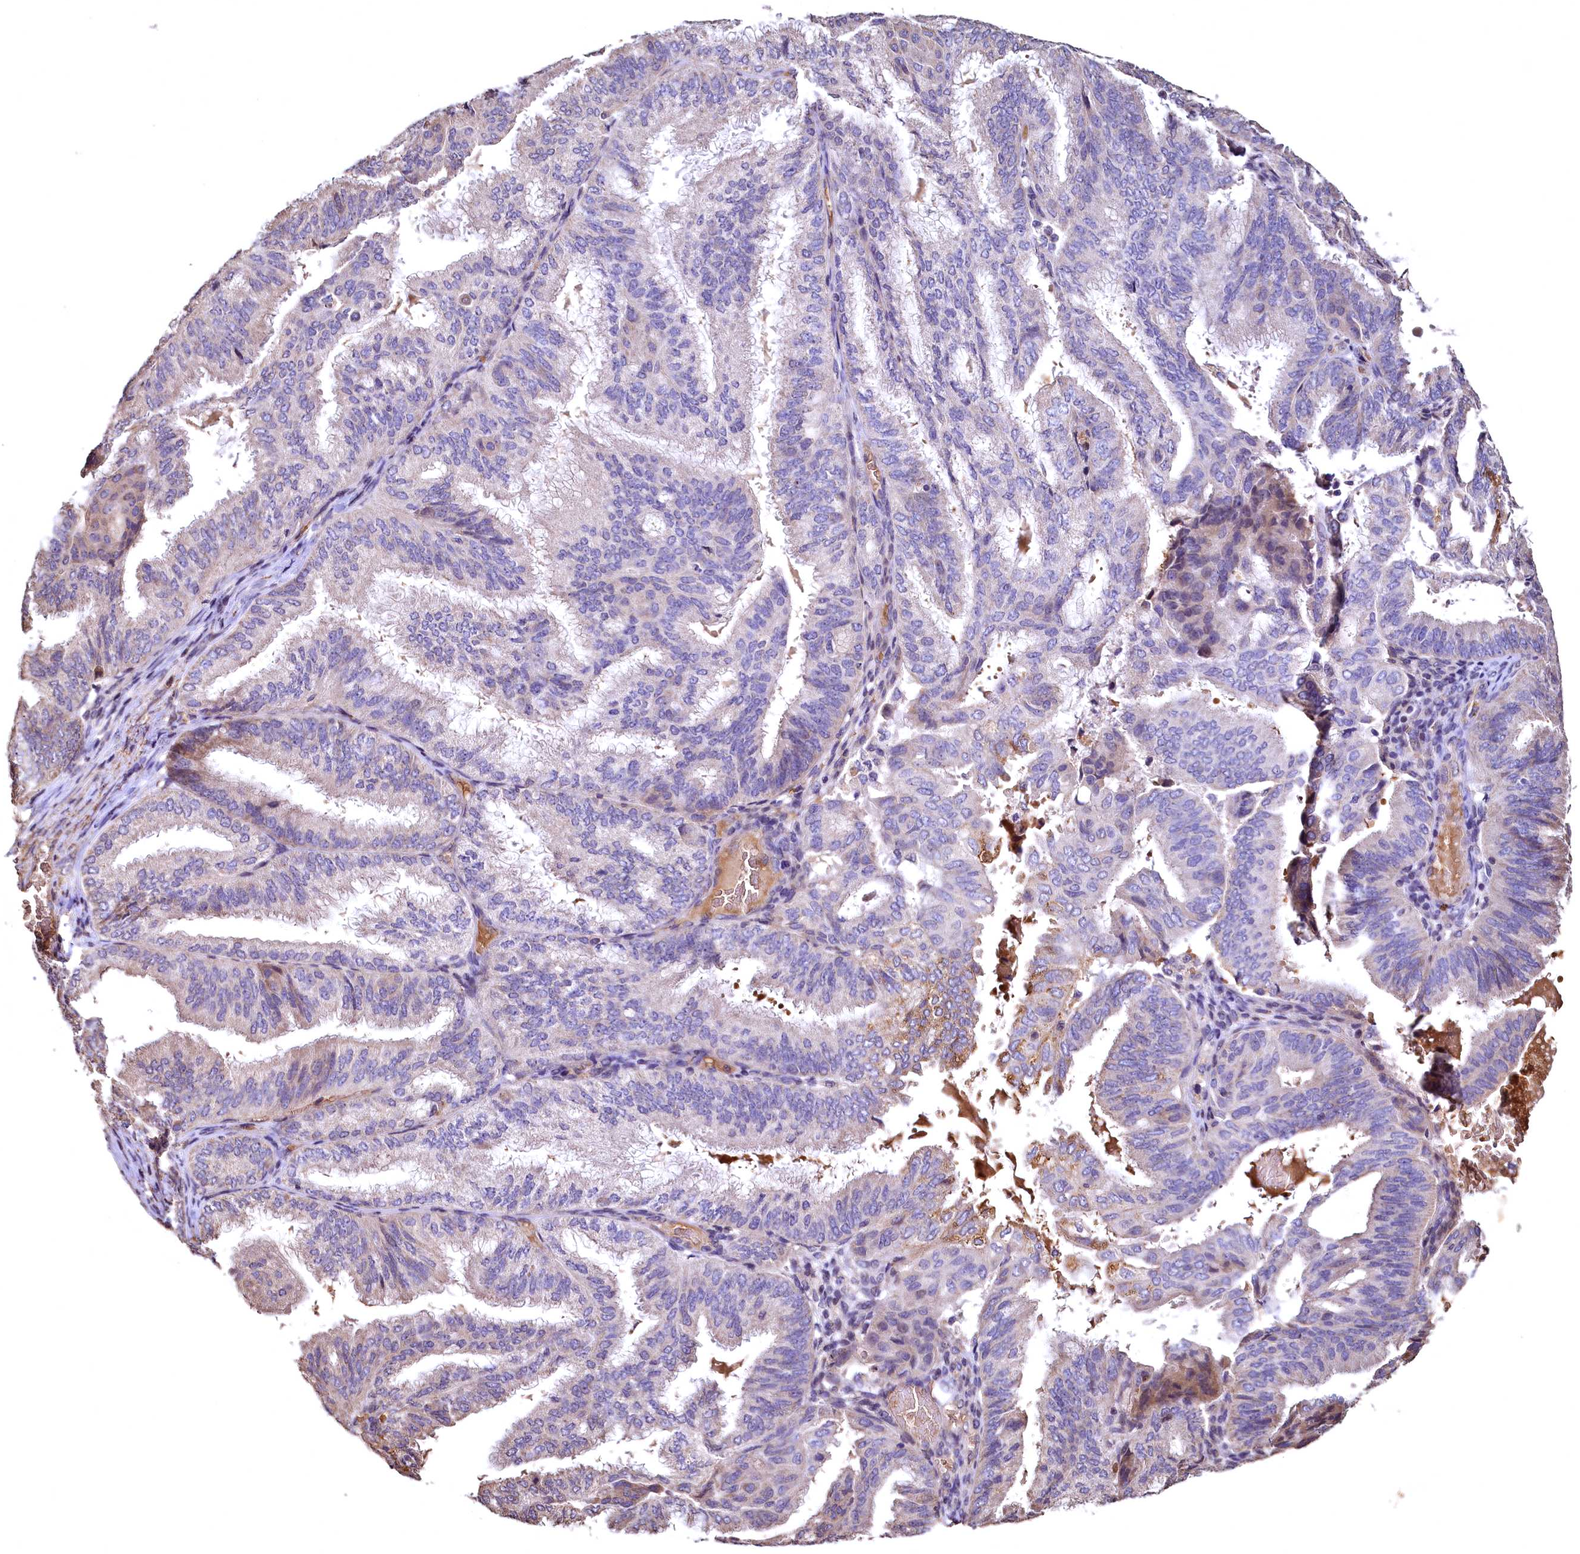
{"staining": {"intensity": "negative", "quantity": "none", "location": "none"}, "tissue": "endometrial cancer", "cell_type": "Tumor cells", "image_type": "cancer", "snomed": [{"axis": "morphology", "description": "Adenocarcinoma, NOS"}, {"axis": "topography", "description": "Endometrium"}], "caption": "Immunohistochemistry (IHC) micrograph of neoplastic tissue: human adenocarcinoma (endometrial) stained with DAB (3,3'-diaminobenzidine) shows no significant protein expression in tumor cells.", "gene": "SPTA1", "patient": {"sex": "female", "age": 49}}